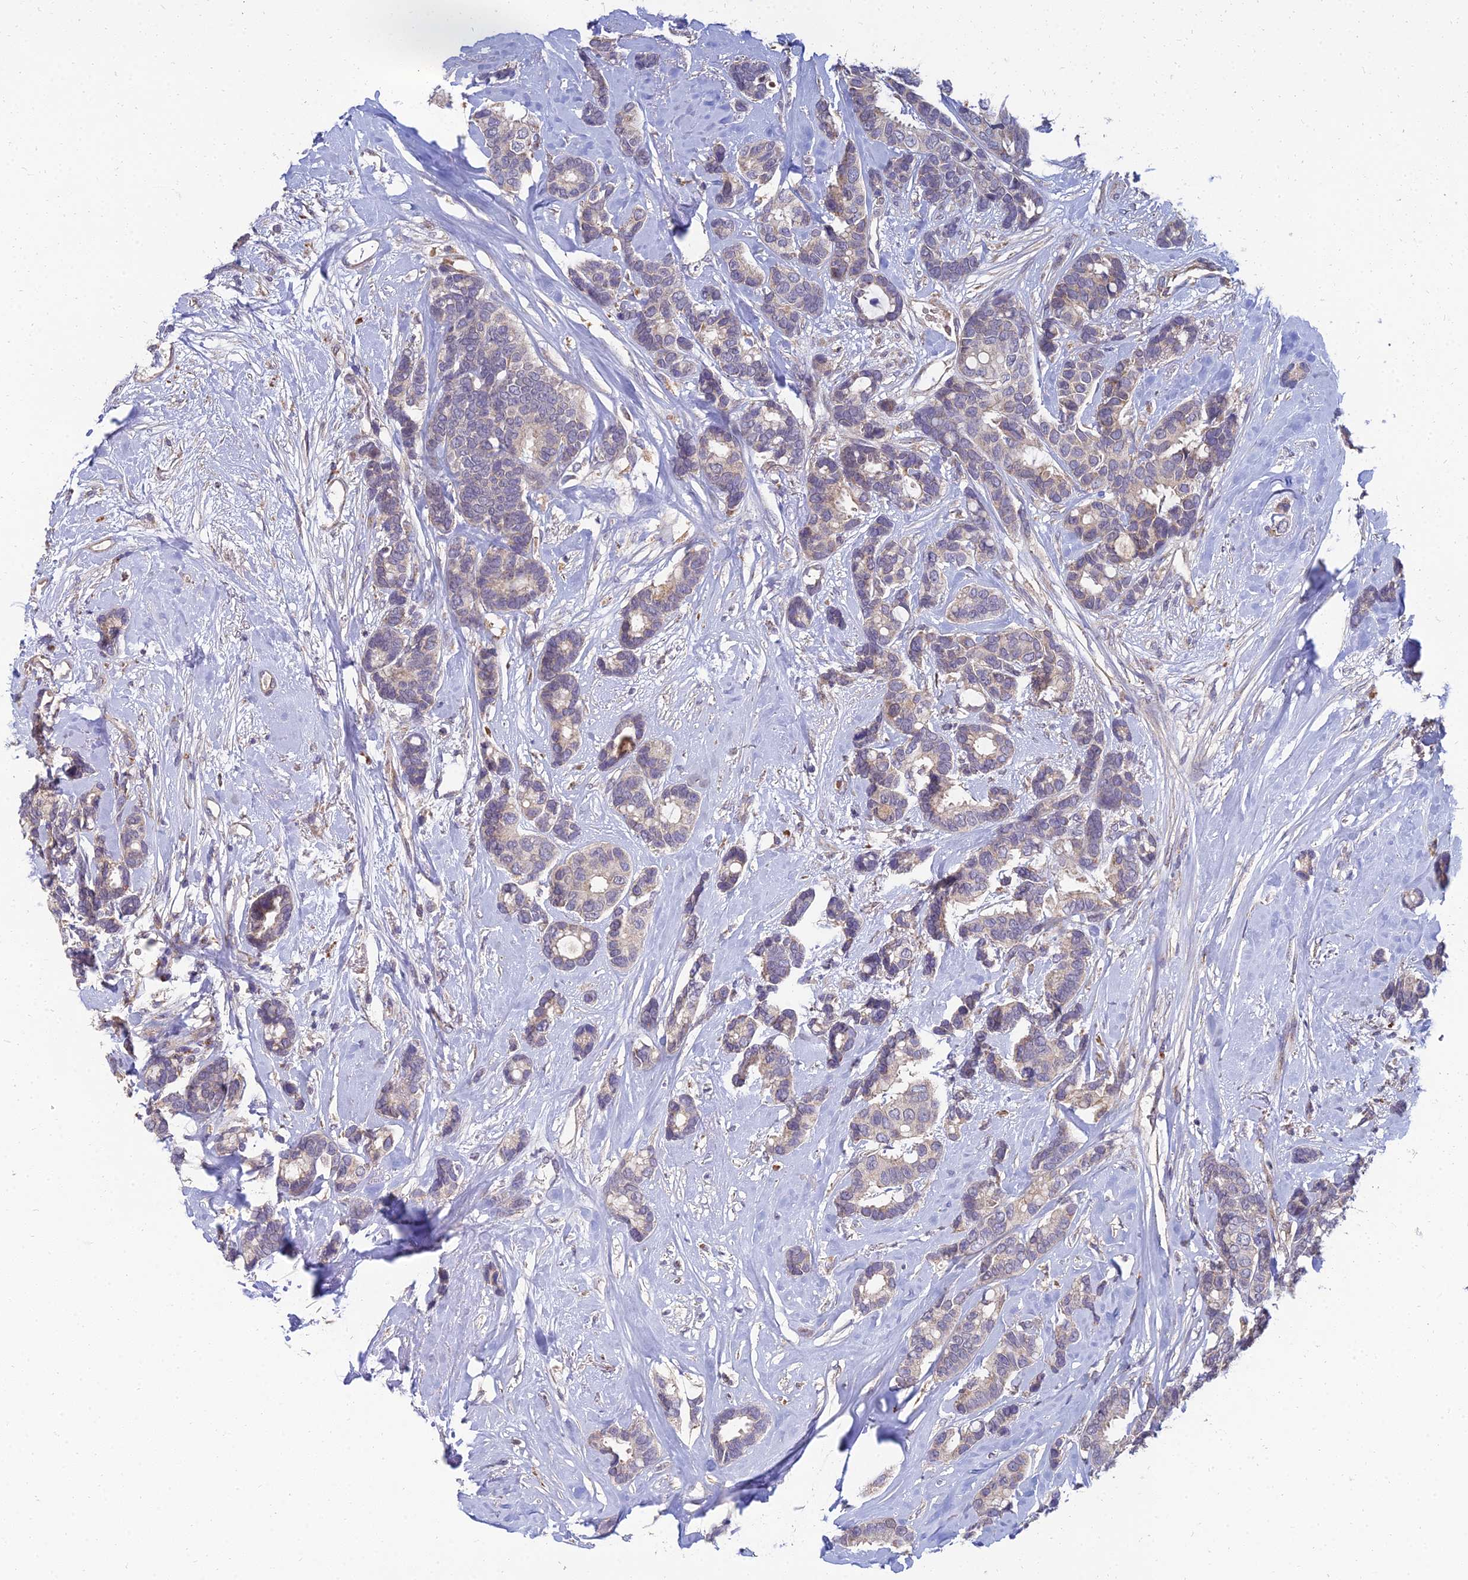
{"staining": {"intensity": "weak", "quantity": "<25%", "location": "cytoplasmic/membranous"}, "tissue": "breast cancer", "cell_type": "Tumor cells", "image_type": "cancer", "snomed": [{"axis": "morphology", "description": "Duct carcinoma"}, {"axis": "topography", "description": "Breast"}], "caption": "Tumor cells are negative for brown protein staining in breast cancer.", "gene": "NPY", "patient": {"sex": "female", "age": 87}}